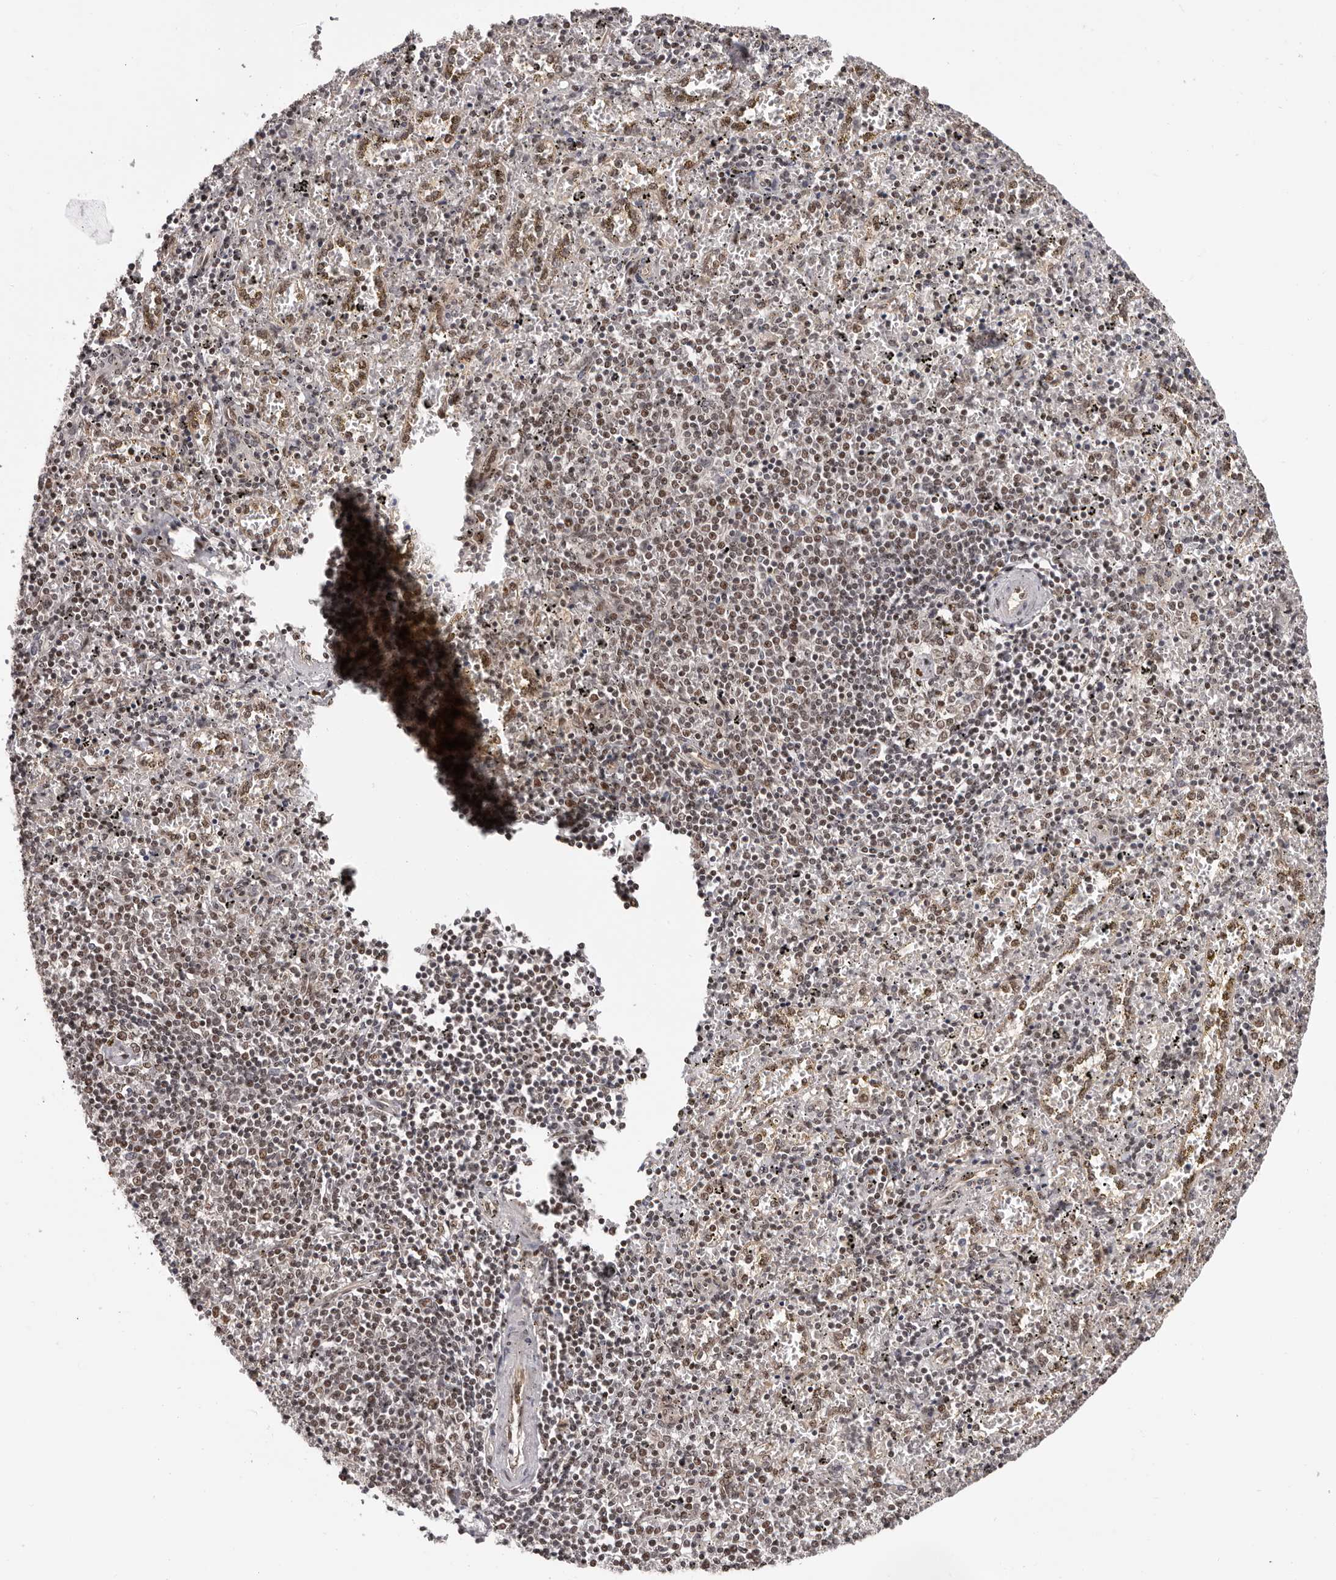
{"staining": {"intensity": "weak", "quantity": "<25%", "location": "nuclear"}, "tissue": "spleen", "cell_type": "Cells in red pulp", "image_type": "normal", "snomed": [{"axis": "morphology", "description": "Normal tissue, NOS"}, {"axis": "topography", "description": "Spleen"}], "caption": "Cells in red pulp are negative for protein expression in benign human spleen.", "gene": "TBX5", "patient": {"sex": "male", "age": 11}}